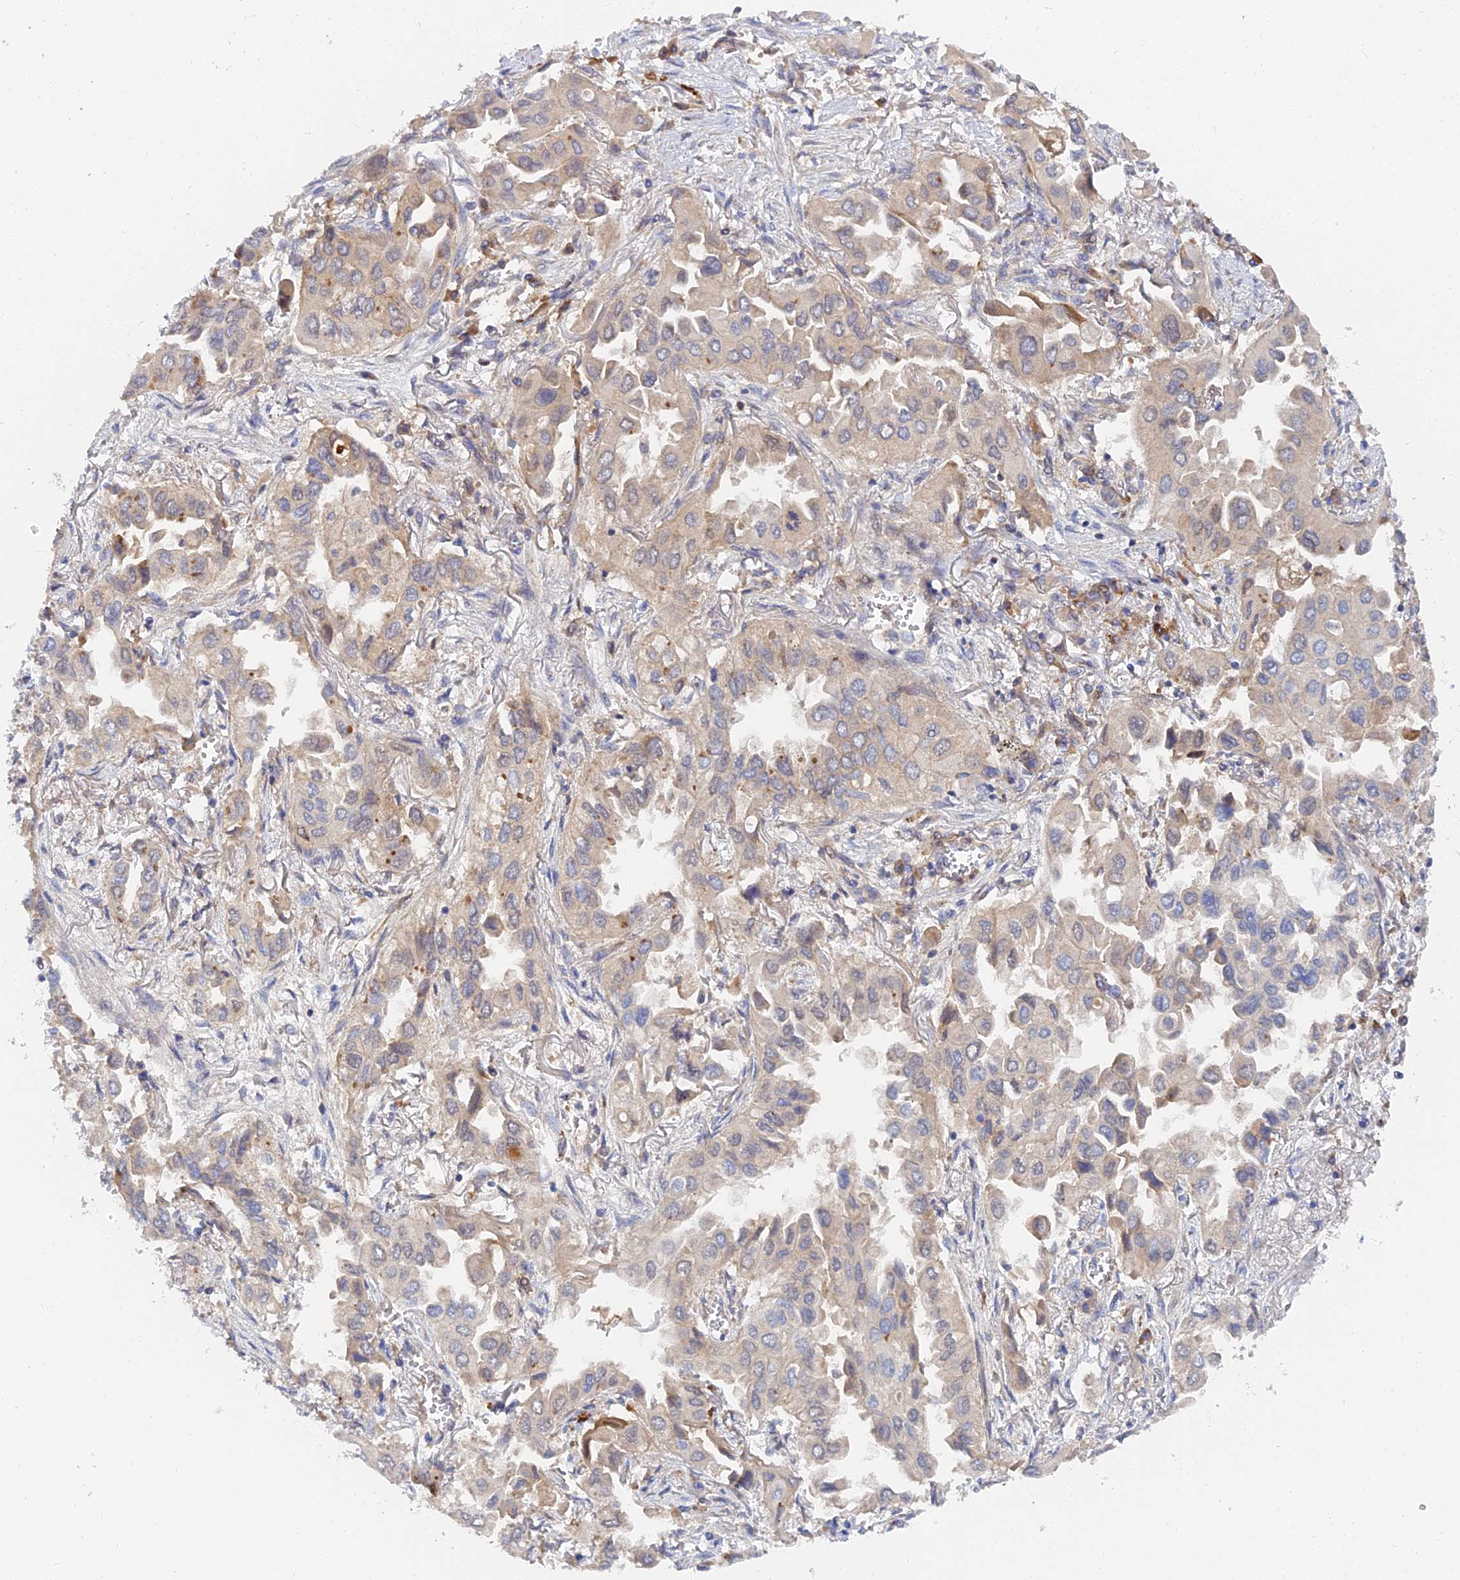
{"staining": {"intensity": "weak", "quantity": "<25%", "location": "cytoplasmic/membranous"}, "tissue": "lung cancer", "cell_type": "Tumor cells", "image_type": "cancer", "snomed": [{"axis": "morphology", "description": "Adenocarcinoma, NOS"}, {"axis": "topography", "description": "Lung"}], "caption": "Immunohistochemistry of human lung cancer reveals no expression in tumor cells. (DAB immunohistochemistry, high magnification).", "gene": "SPATA5L1", "patient": {"sex": "female", "age": 76}}